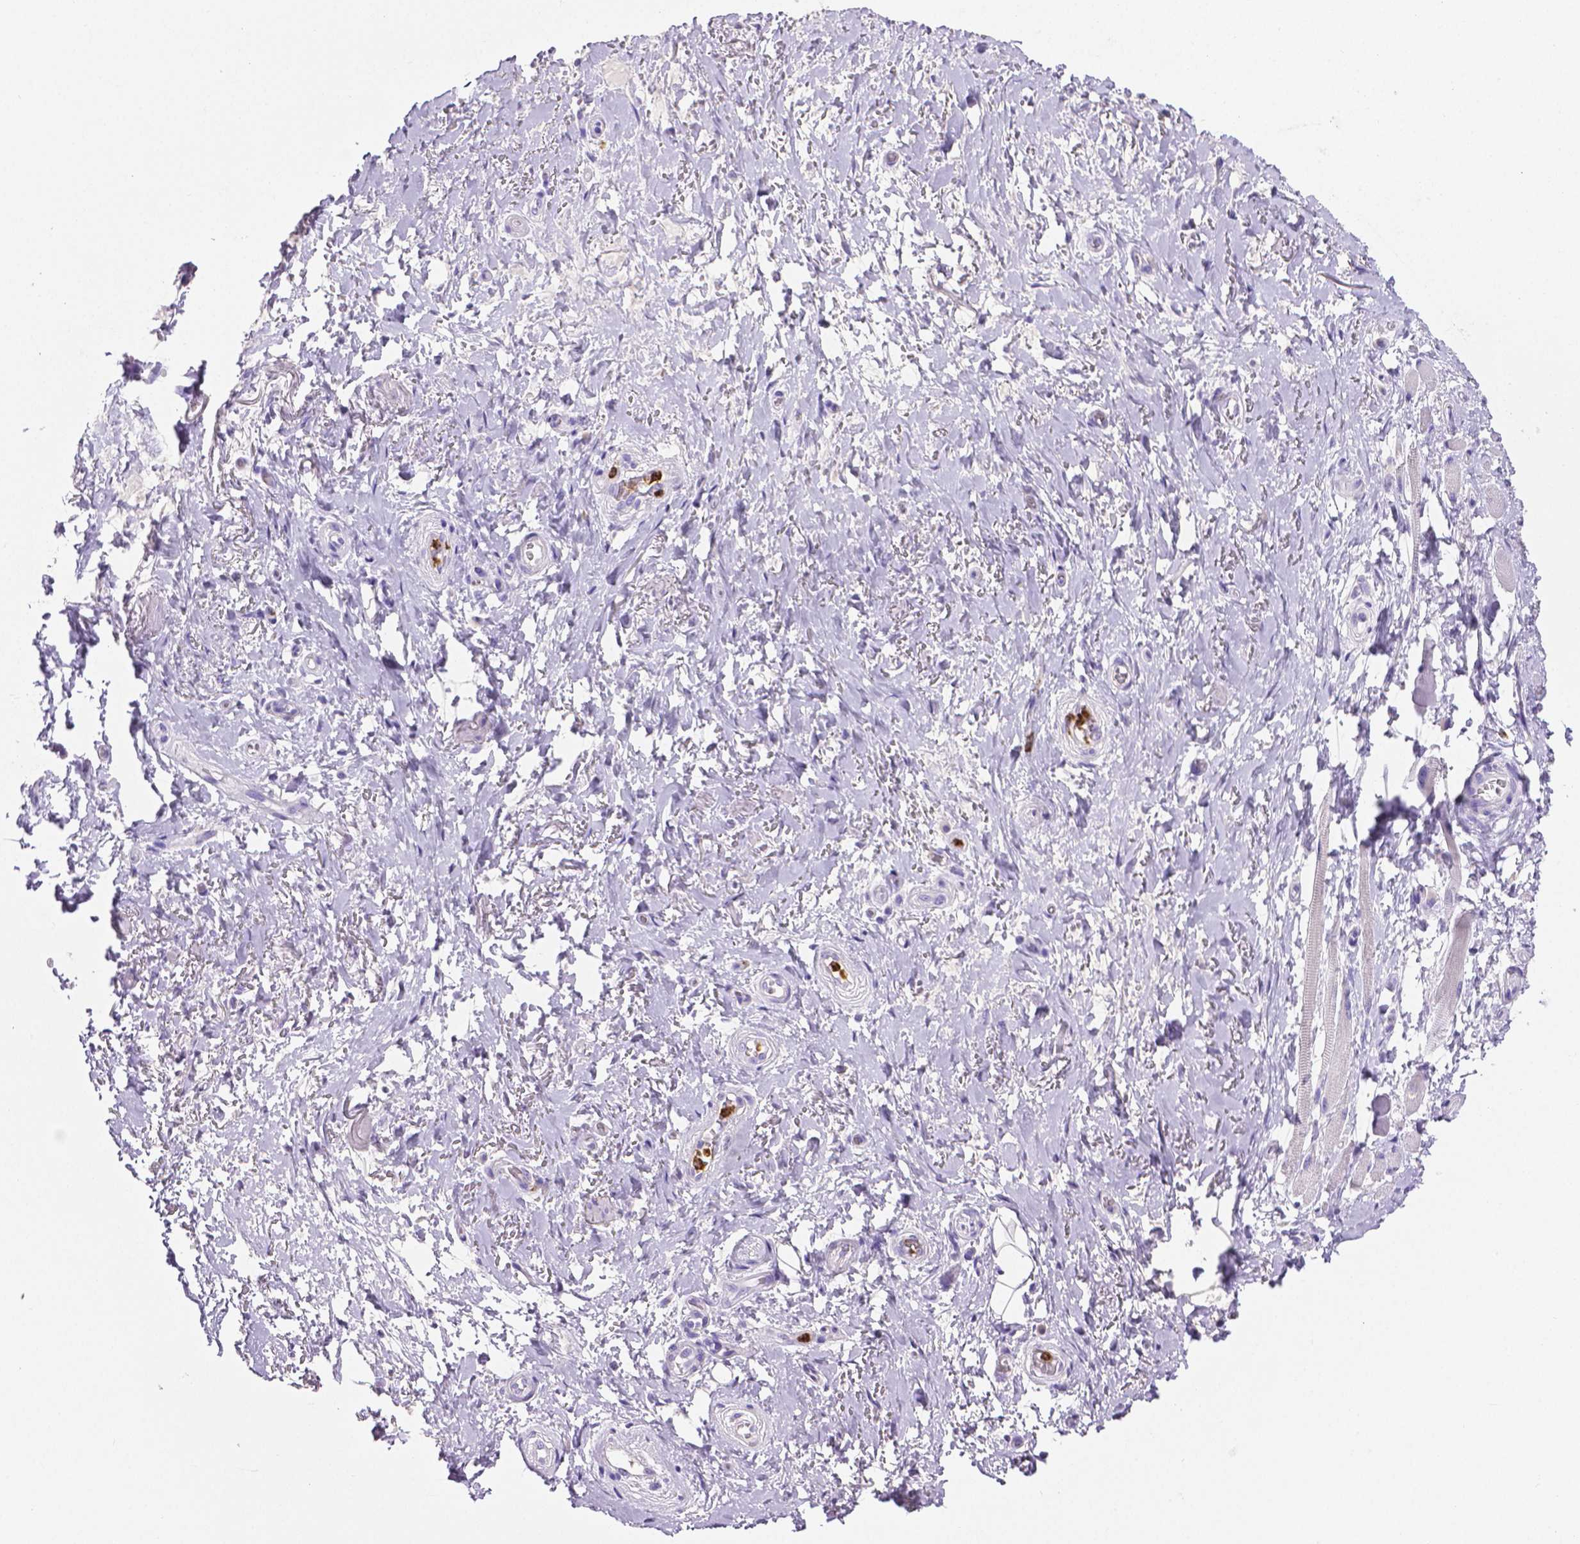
{"staining": {"intensity": "negative", "quantity": "none", "location": "none"}, "tissue": "adipose tissue", "cell_type": "Adipocytes", "image_type": "normal", "snomed": [{"axis": "morphology", "description": "Normal tissue, NOS"}, {"axis": "topography", "description": "Anal"}, {"axis": "topography", "description": "Peripheral nerve tissue"}], "caption": "High power microscopy photomicrograph of an immunohistochemistry (IHC) image of benign adipose tissue, revealing no significant expression in adipocytes. Nuclei are stained in blue.", "gene": "MMP9", "patient": {"sex": "male", "age": 53}}